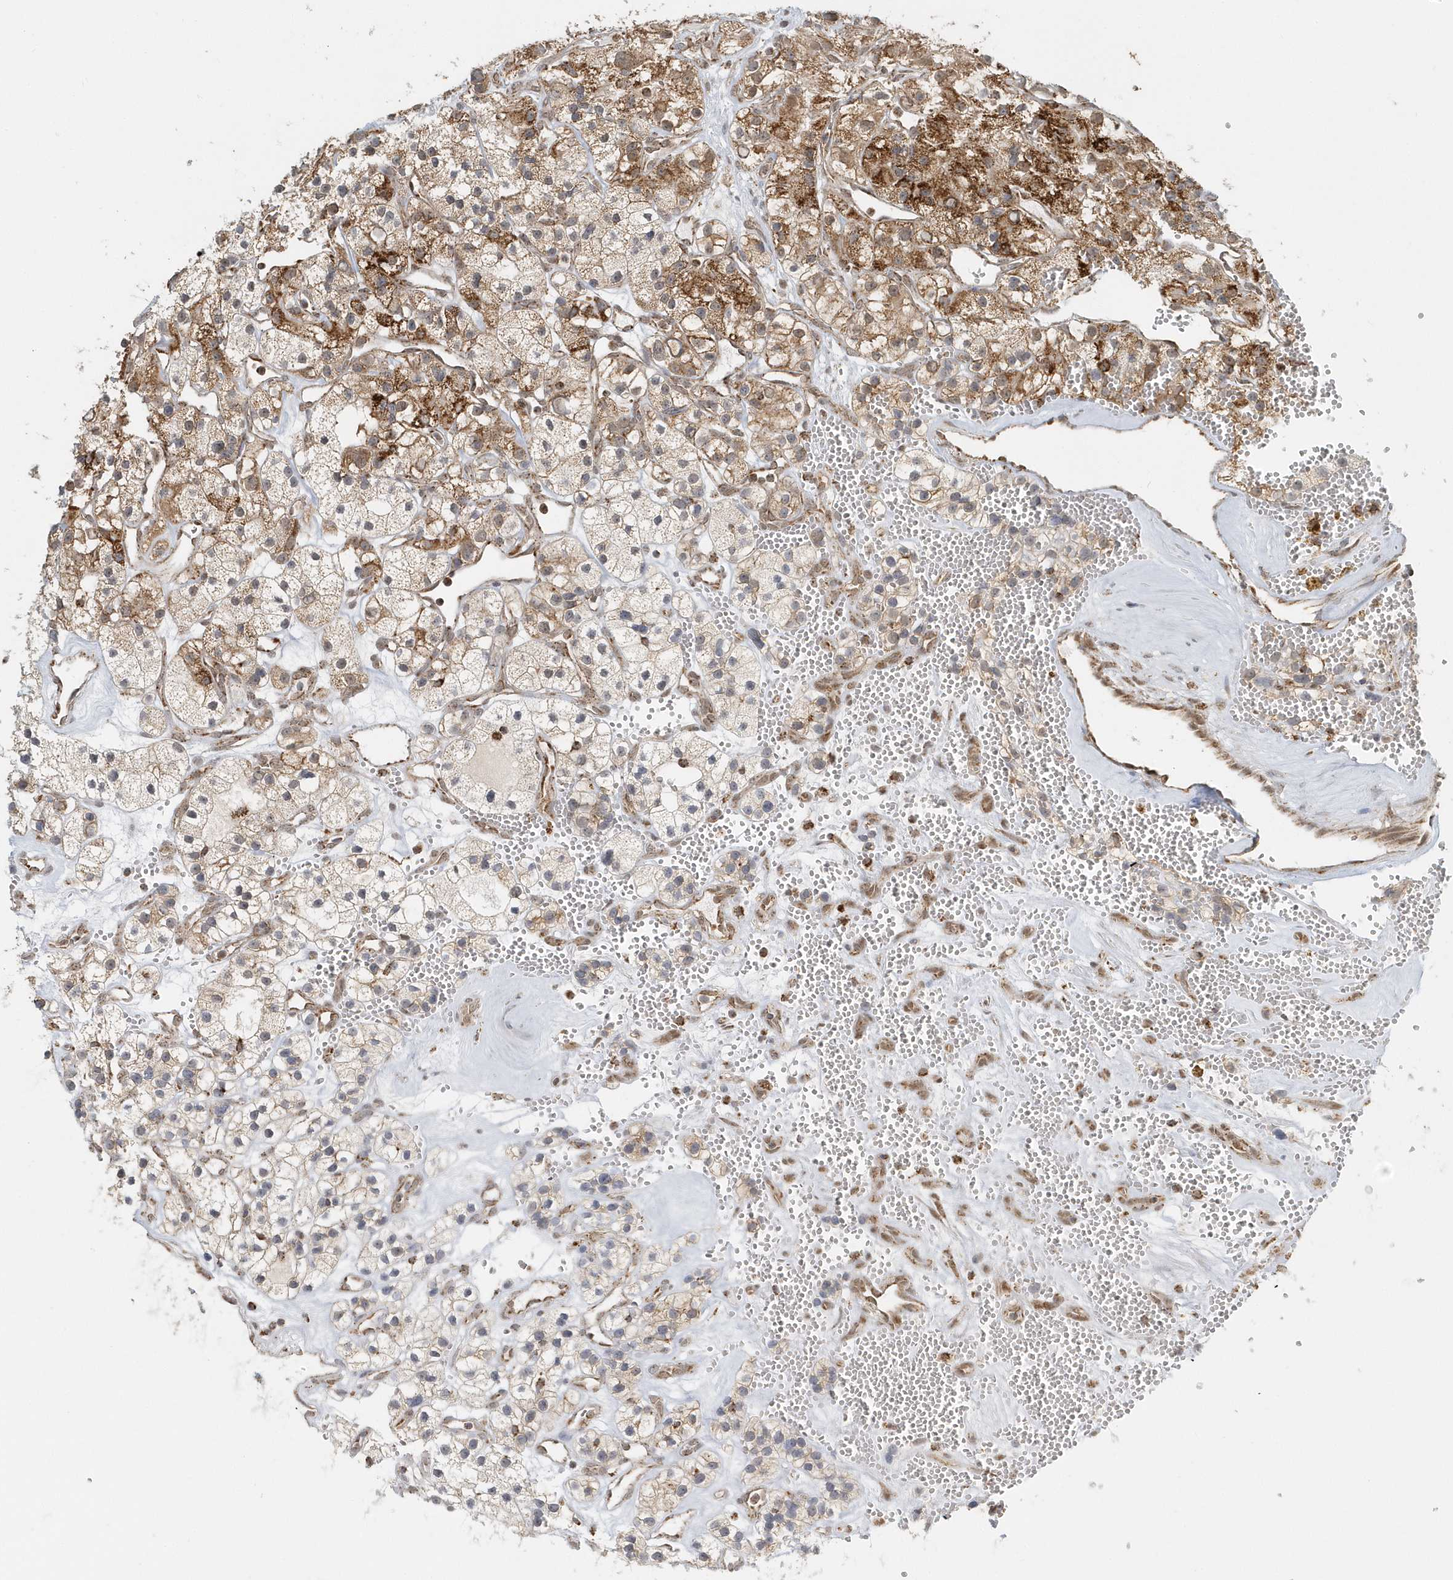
{"staining": {"intensity": "strong", "quantity": "25%-75%", "location": "cytoplasmic/membranous"}, "tissue": "renal cancer", "cell_type": "Tumor cells", "image_type": "cancer", "snomed": [{"axis": "morphology", "description": "Adenocarcinoma, NOS"}, {"axis": "topography", "description": "Kidney"}], "caption": "Human renal adenocarcinoma stained for a protein (brown) demonstrates strong cytoplasmic/membranous positive staining in approximately 25%-75% of tumor cells.", "gene": "PSMD6", "patient": {"sex": "female", "age": 57}}